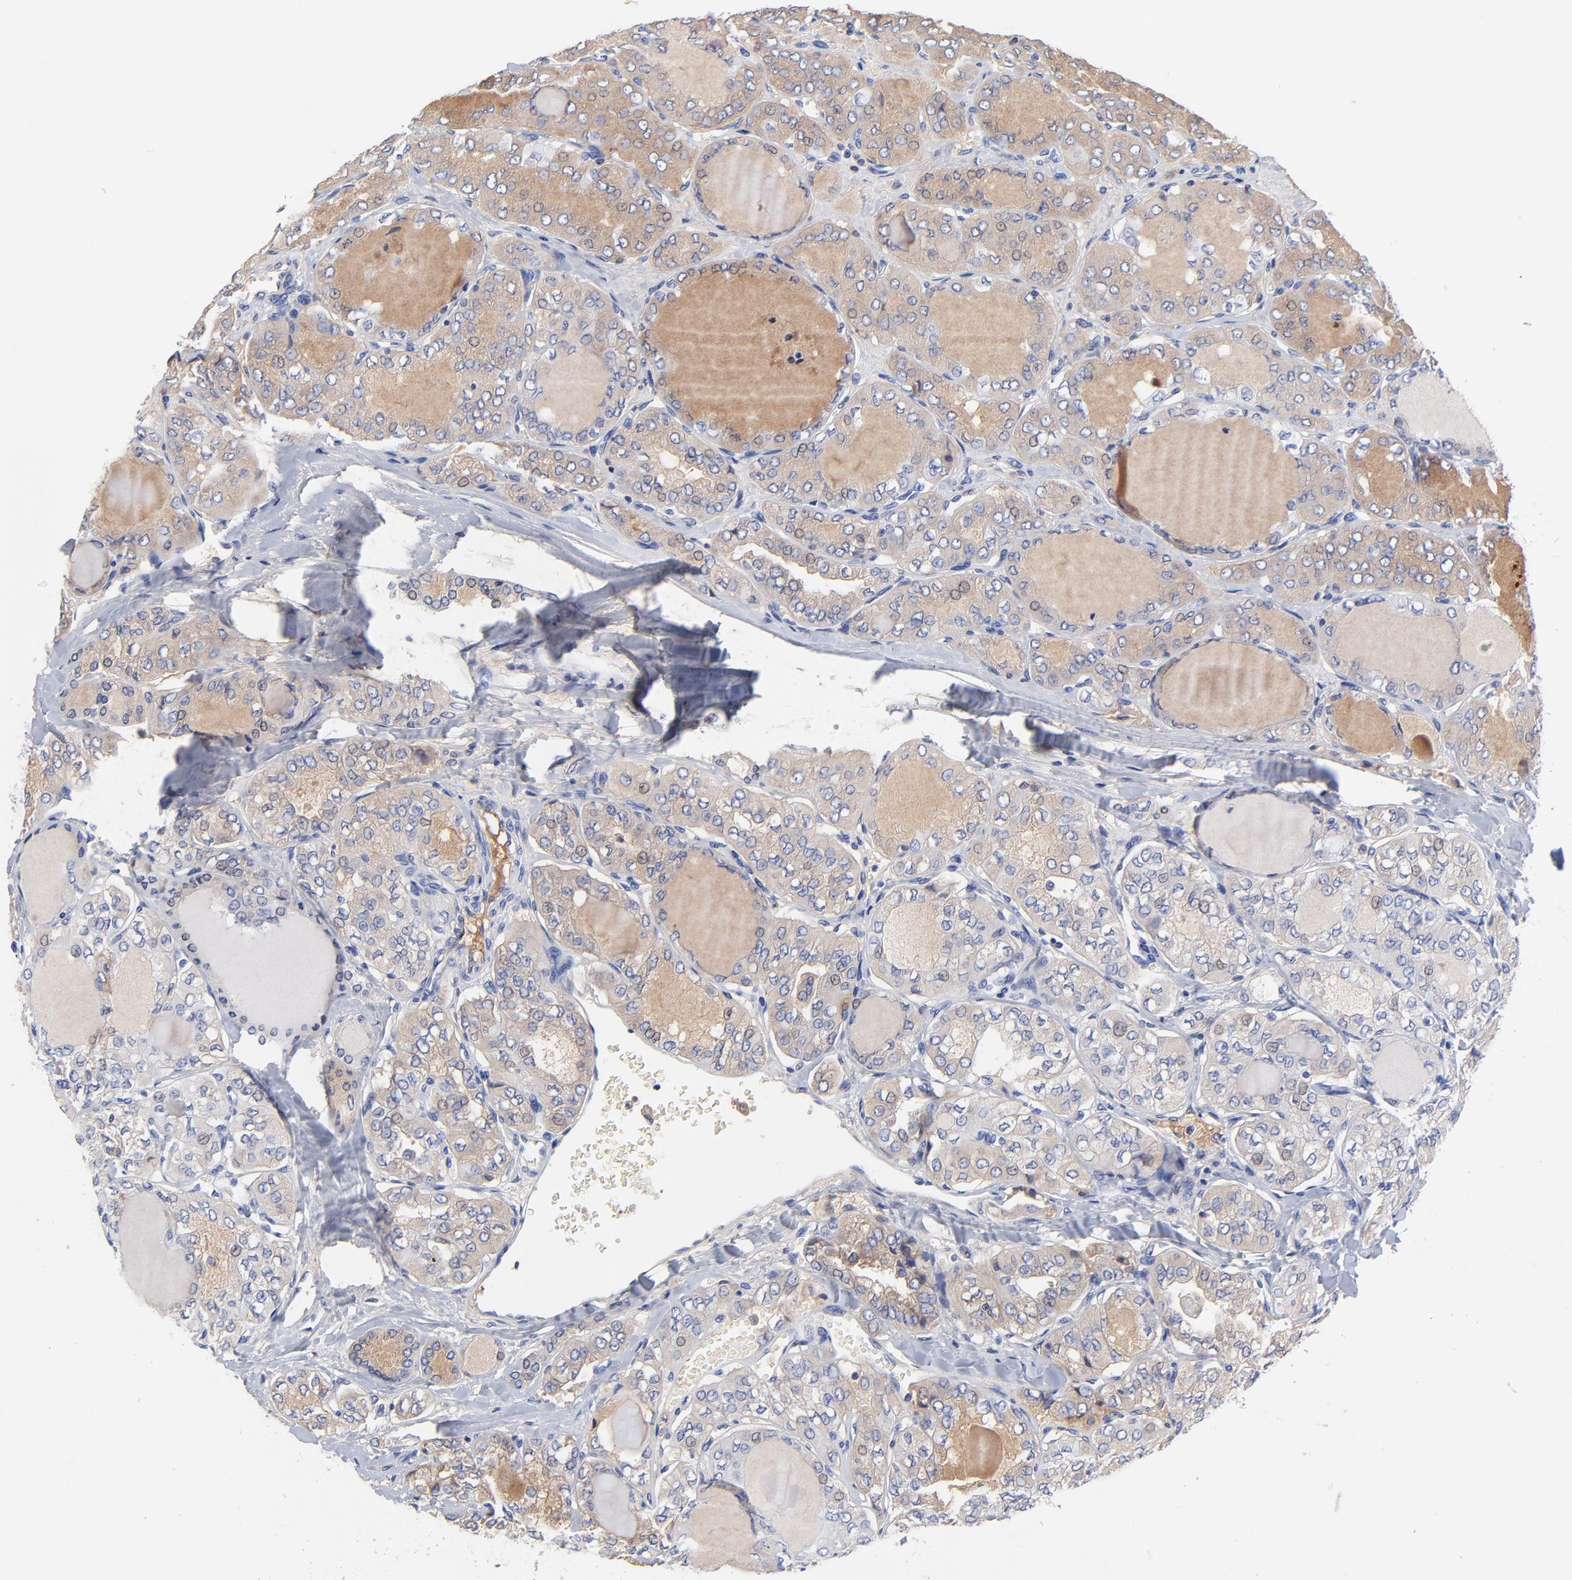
{"staining": {"intensity": "weak", "quantity": "<25%", "location": "cytoplasmic/membranous"}, "tissue": "thyroid cancer", "cell_type": "Tumor cells", "image_type": "cancer", "snomed": [{"axis": "morphology", "description": "Papillary adenocarcinoma, NOS"}, {"axis": "topography", "description": "Thyroid gland"}], "caption": "Histopathology image shows no significant protein expression in tumor cells of thyroid cancer (papillary adenocarcinoma).", "gene": "IGLV3-10", "patient": {"sex": "male", "age": 20}}